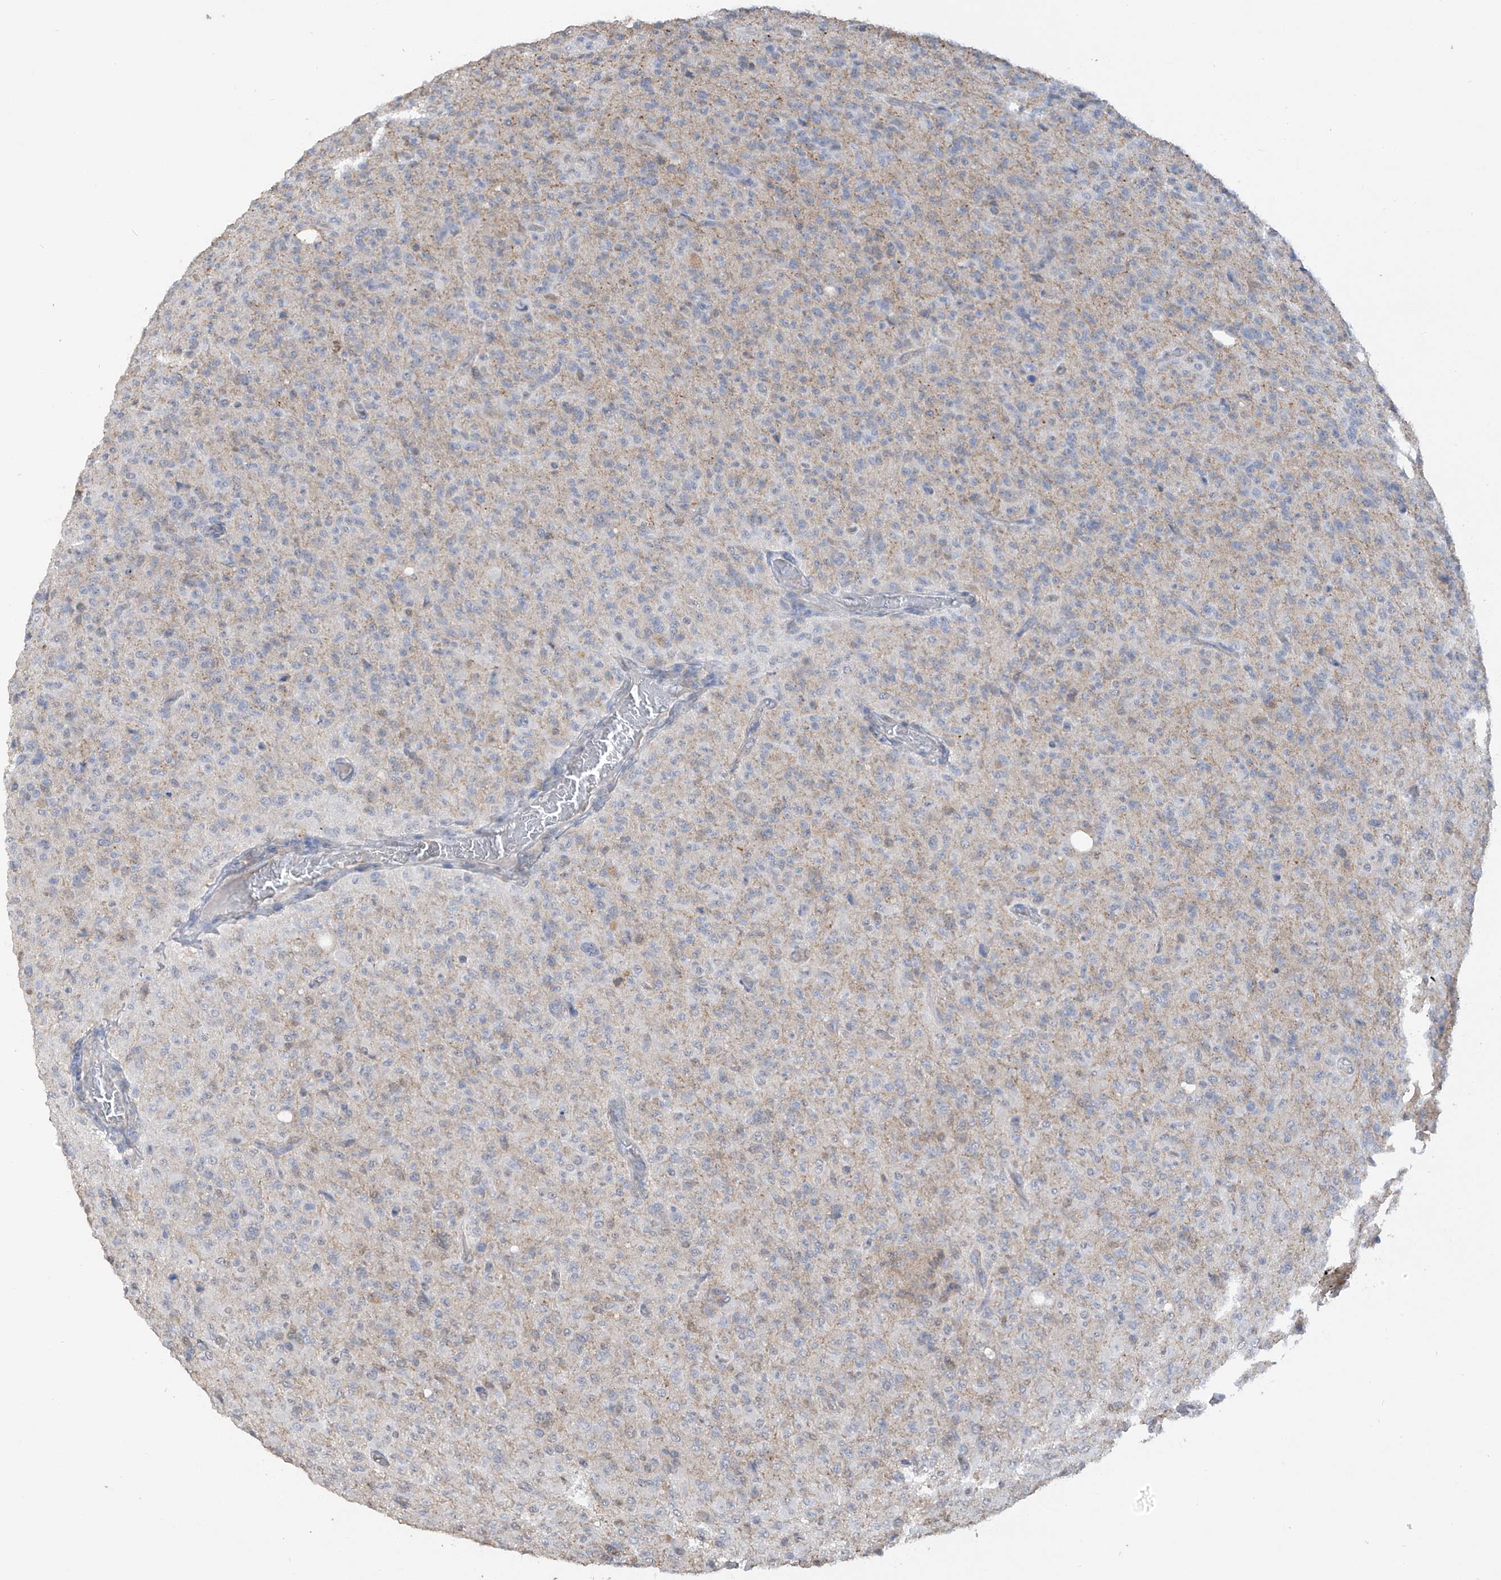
{"staining": {"intensity": "negative", "quantity": "none", "location": "none"}, "tissue": "glioma", "cell_type": "Tumor cells", "image_type": "cancer", "snomed": [{"axis": "morphology", "description": "Glioma, malignant, High grade"}, {"axis": "topography", "description": "Brain"}], "caption": "IHC photomicrograph of human malignant glioma (high-grade) stained for a protein (brown), which reveals no positivity in tumor cells. (Brightfield microscopy of DAB (3,3'-diaminobenzidine) immunohistochemistry at high magnification).", "gene": "HAS3", "patient": {"sex": "female", "age": 57}}